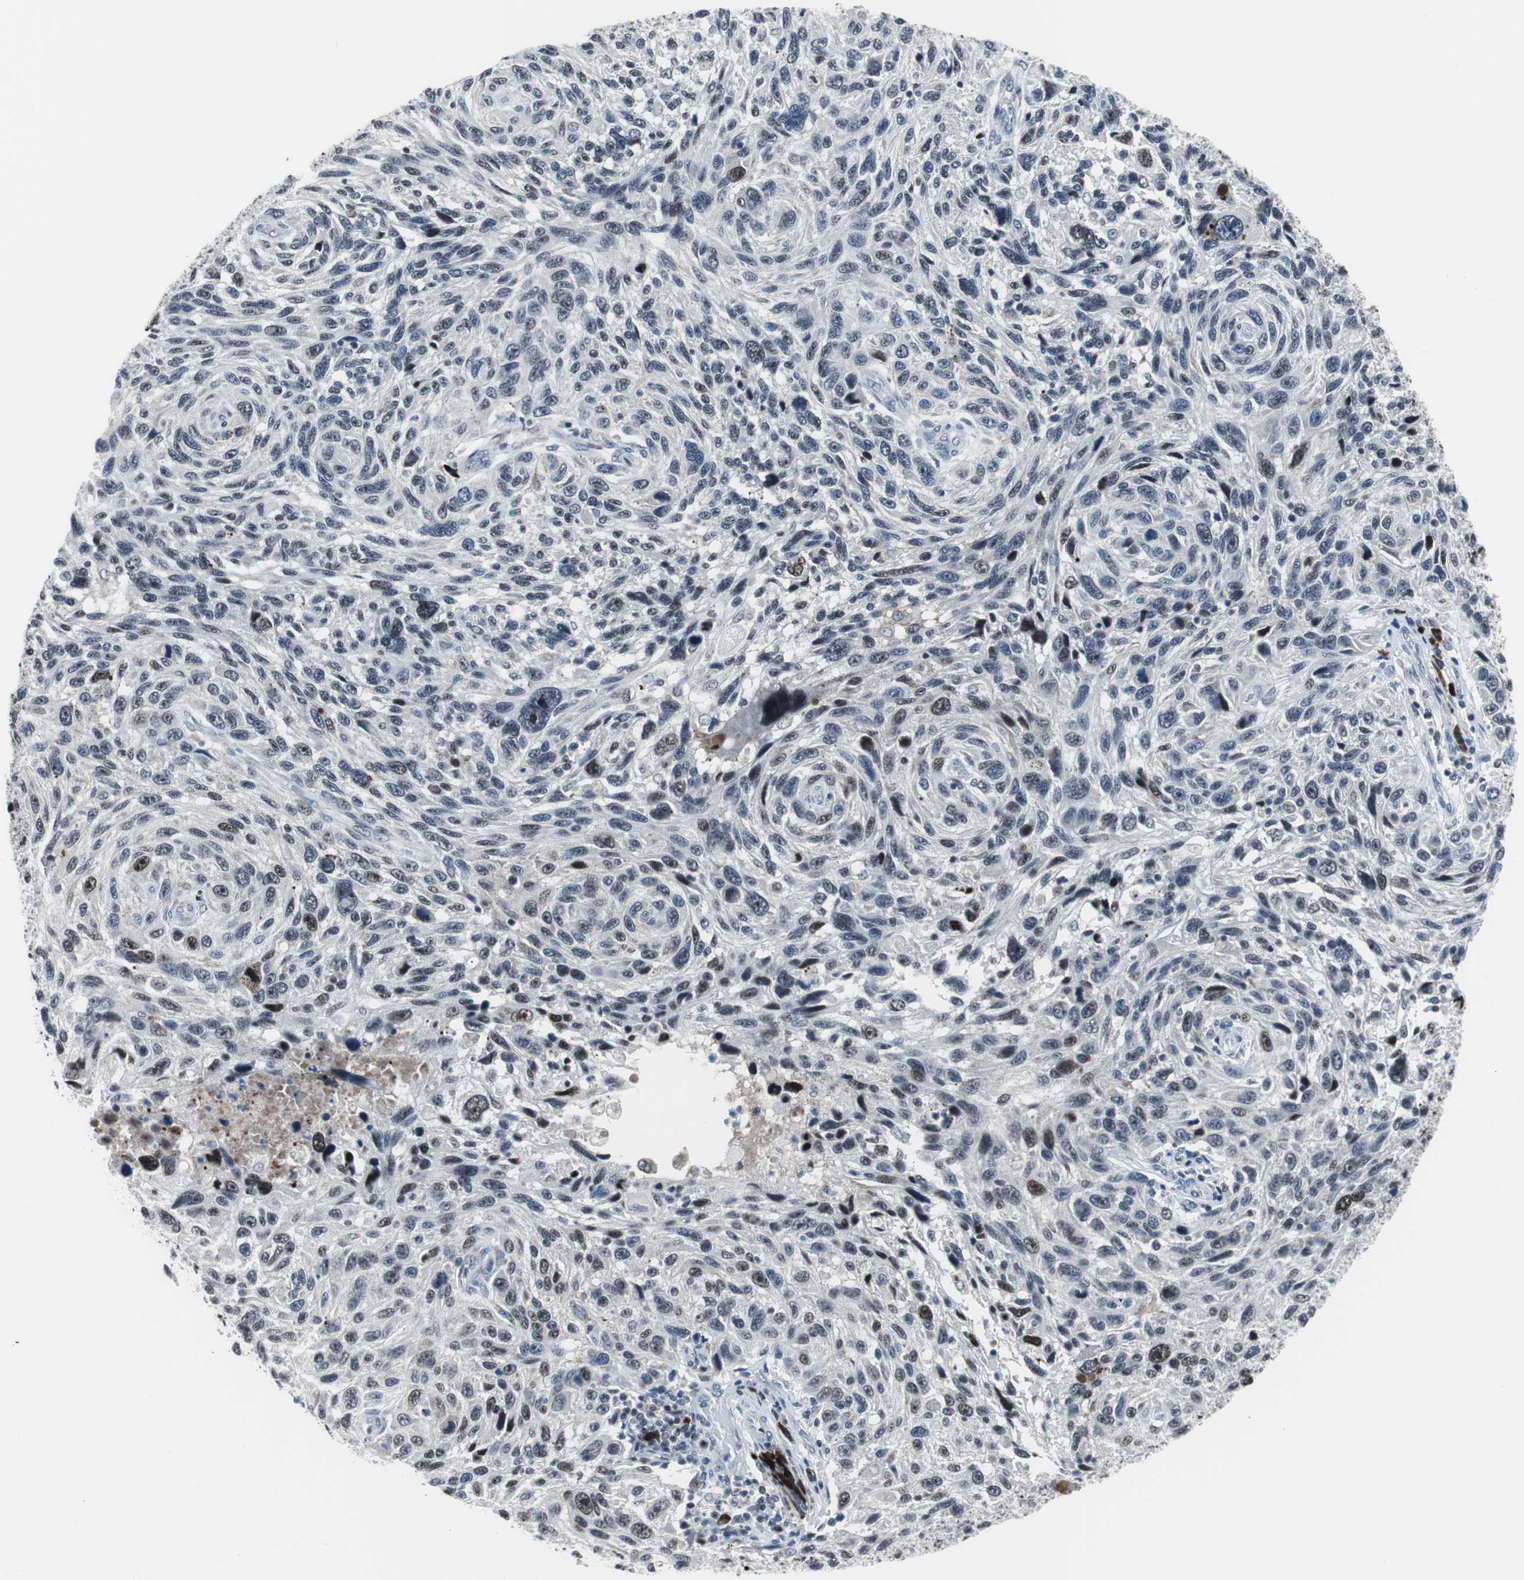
{"staining": {"intensity": "weak", "quantity": "<25%", "location": "nuclear"}, "tissue": "melanoma", "cell_type": "Tumor cells", "image_type": "cancer", "snomed": [{"axis": "morphology", "description": "Malignant melanoma, NOS"}, {"axis": "topography", "description": "Skin"}], "caption": "IHC of malignant melanoma reveals no expression in tumor cells. Brightfield microscopy of immunohistochemistry stained with DAB (brown) and hematoxylin (blue), captured at high magnification.", "gene": "DOK1", "patient": {"sex": "male", "age": 53}}